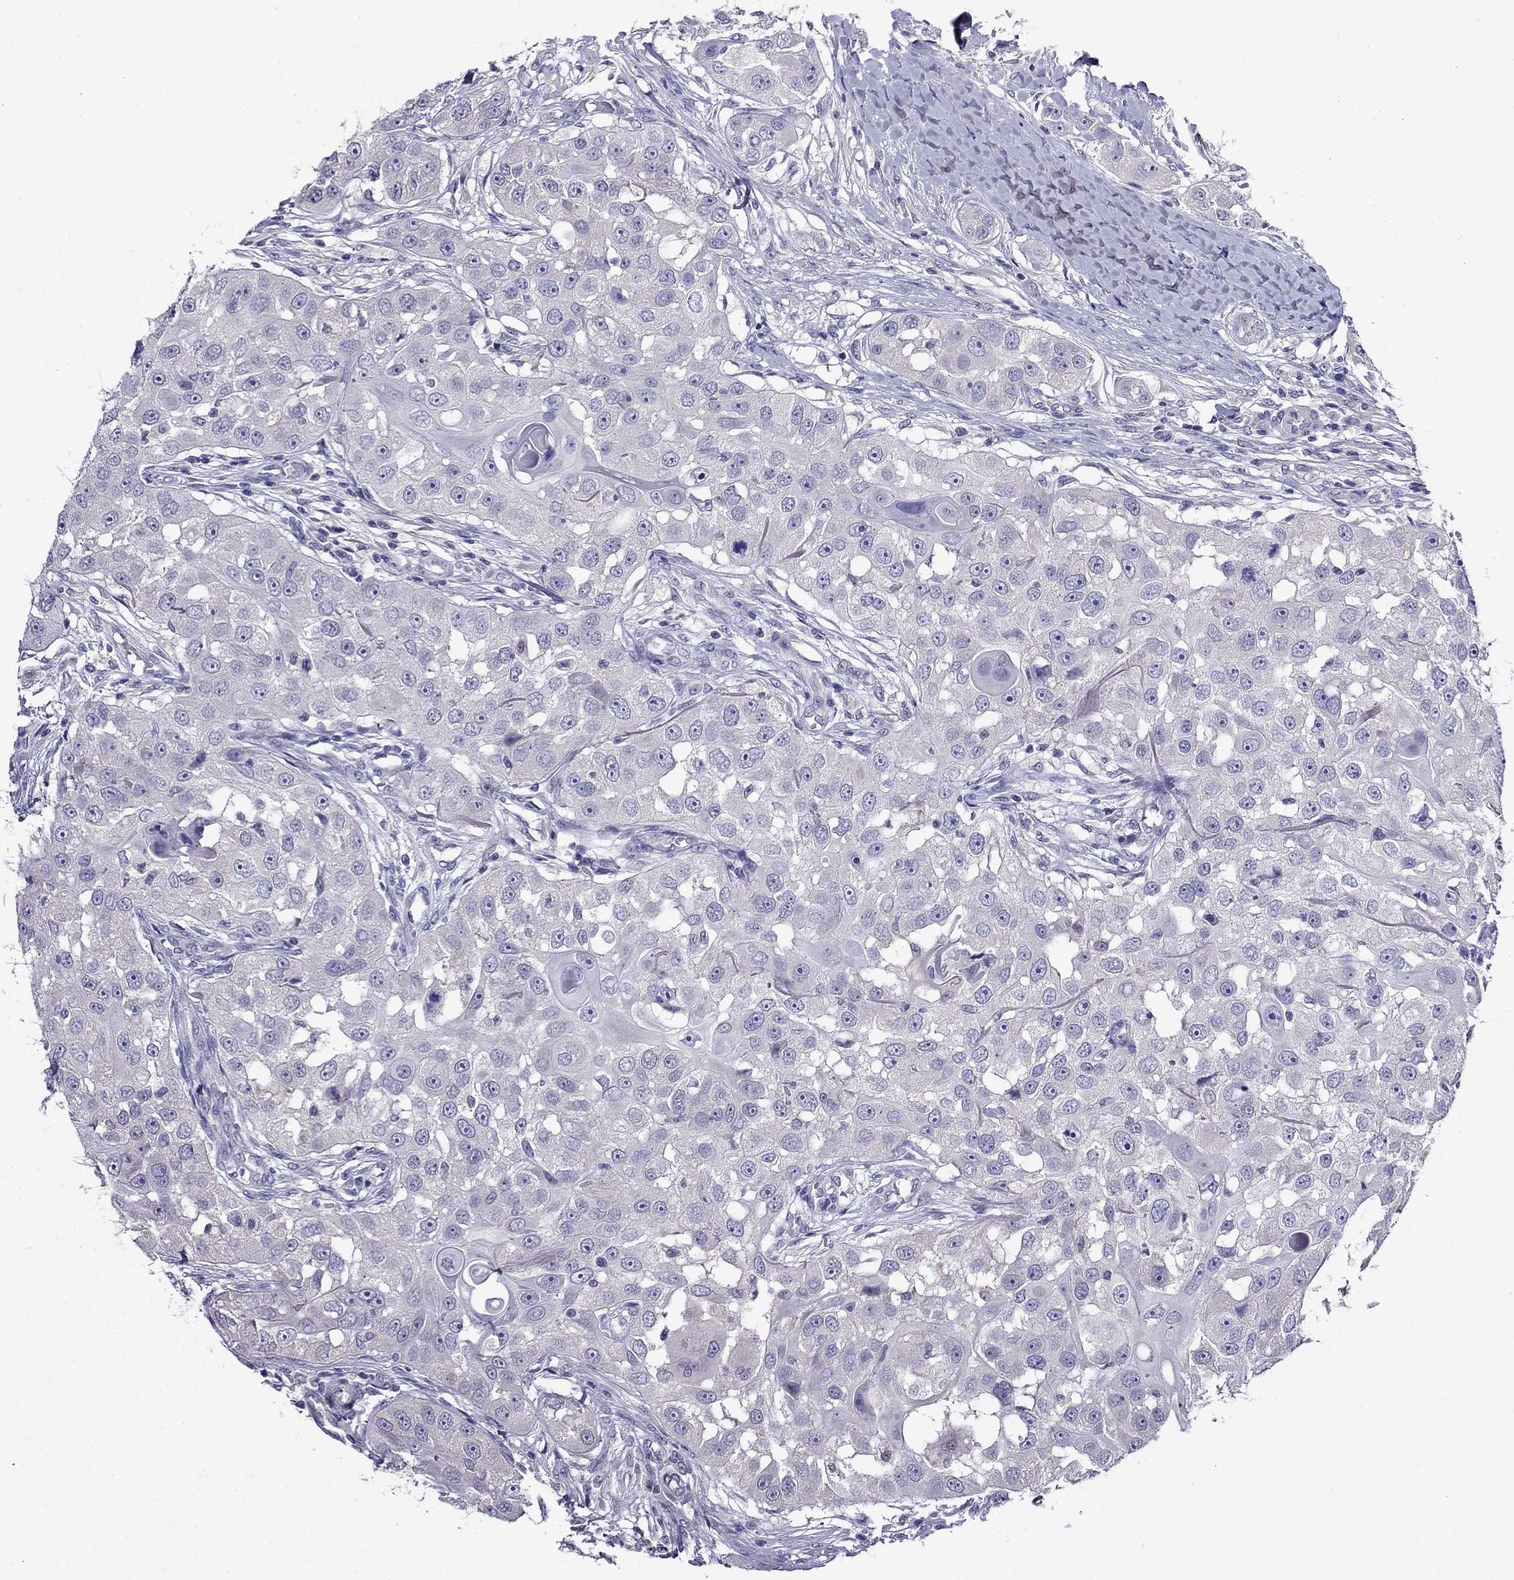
{"staining": {"intensity": "negative", "quantity": "none", "location": "none"}, "tissue": "head and neck cancer", "cell_type": "Tumor cells", "image_type": "cancer", "snomed": [{"axis": "morphology", "description": "Squamous cell carcinoma, NOS"}, {"axis": "topography", "description": "Head-Neck"}], "caption": "Head and neck squamous cell carcinoma stained for a protein using immunohistochemistry (IHC) demonstrates no positivity tumor cells.", "gene": "SCNN1D", "patient": {"sex": "male", "age": 51}}